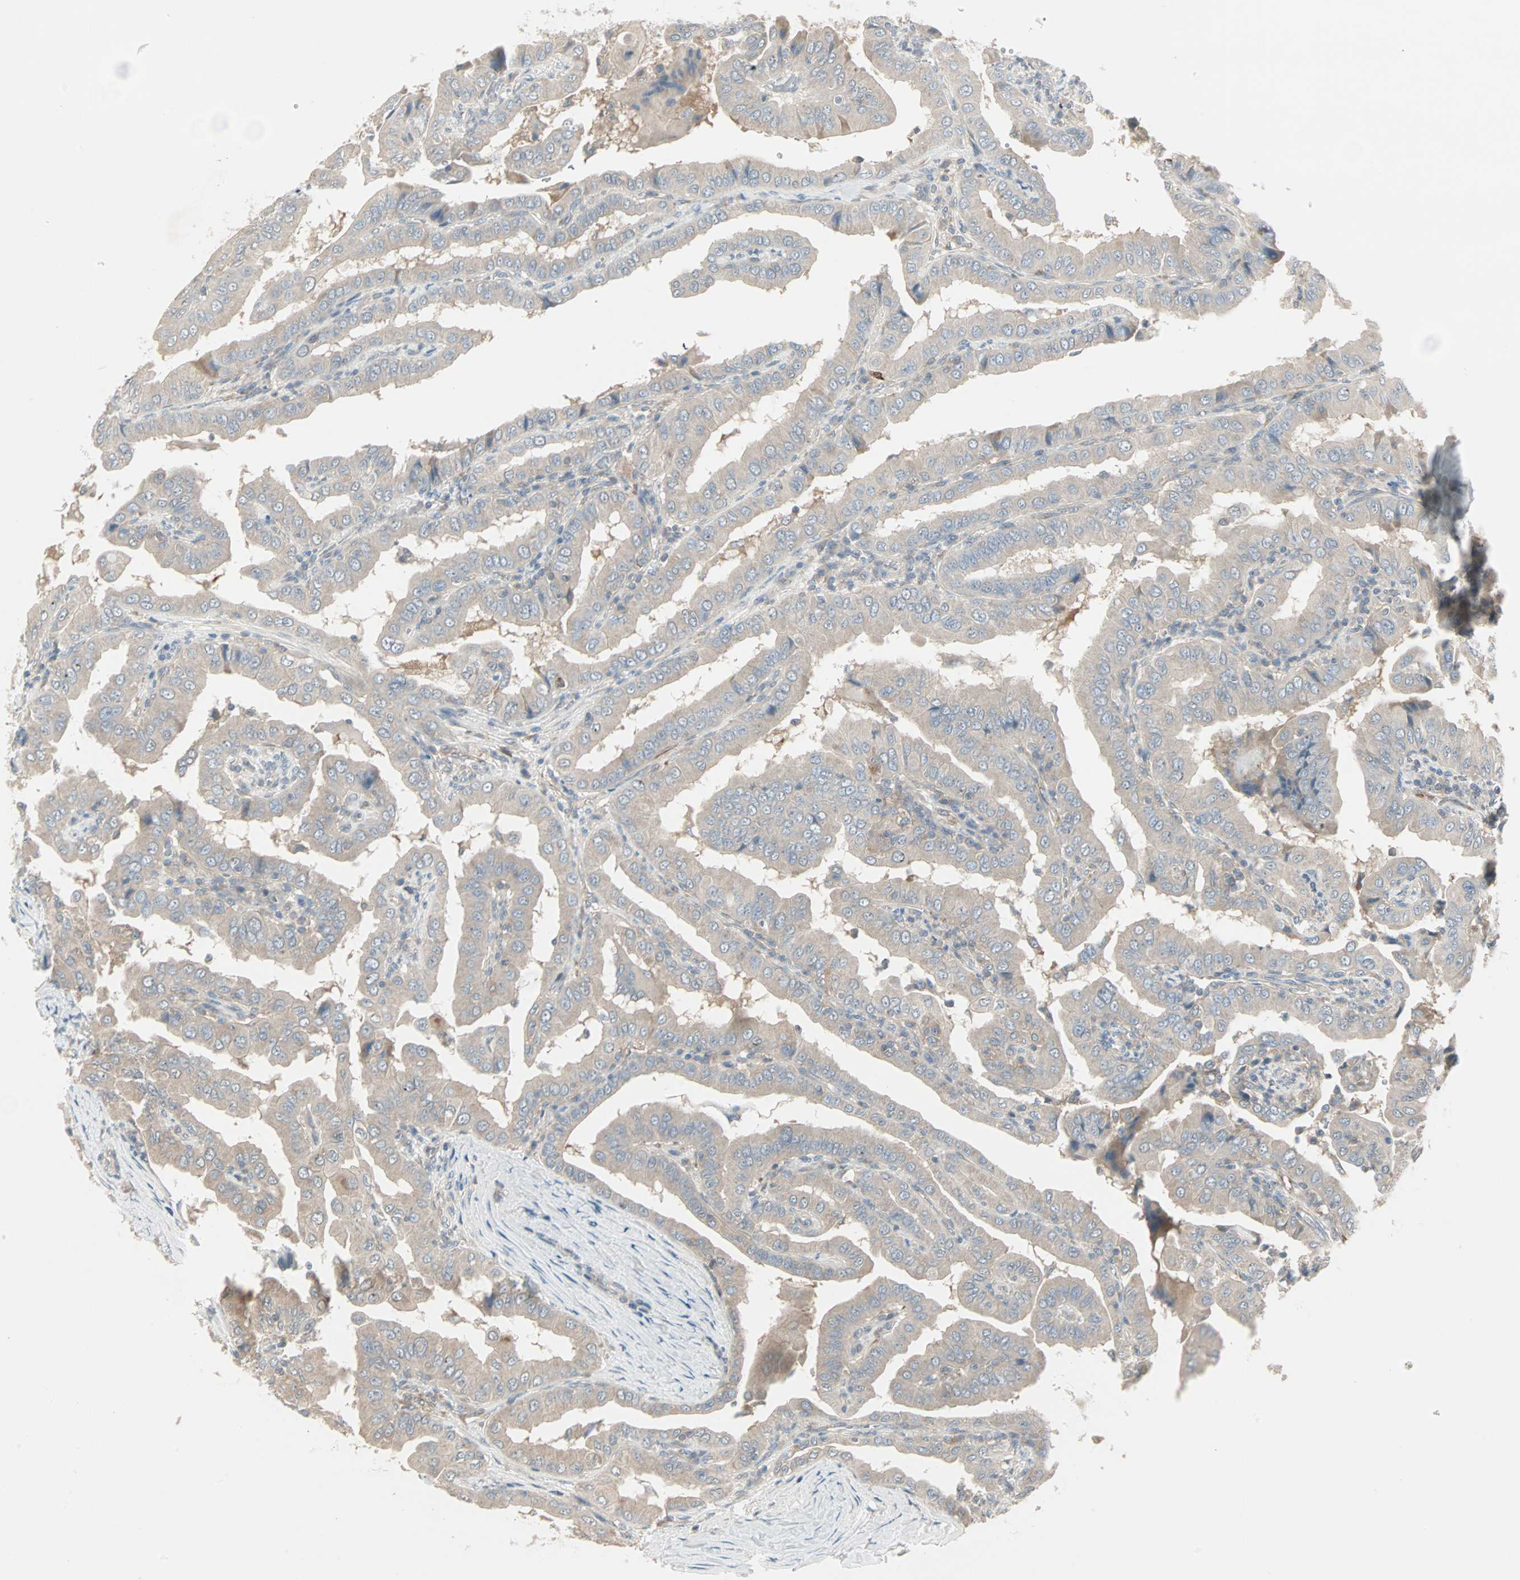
{"staining": {"intensity": "weak", "quantity": ">75%", "location": "cytoplasmic/membranous"}, "tissue": "thyroid cancer", "cell_type": "Tumor cells", "image_type": "cancer", "snomed": [{"axis": "morphology", "description": "Papillary adenocarcinoma, NOS"}, {"axis": "topography", "description": "Thyroid gland"}], "caption": "The immunohistochemical stain highlights weak cytoplasmic/membranous staining in tumor cells of thyroid cancer tissue.", "gene": "ZFP36", "patient": {"sex": "male", "age": 33}}